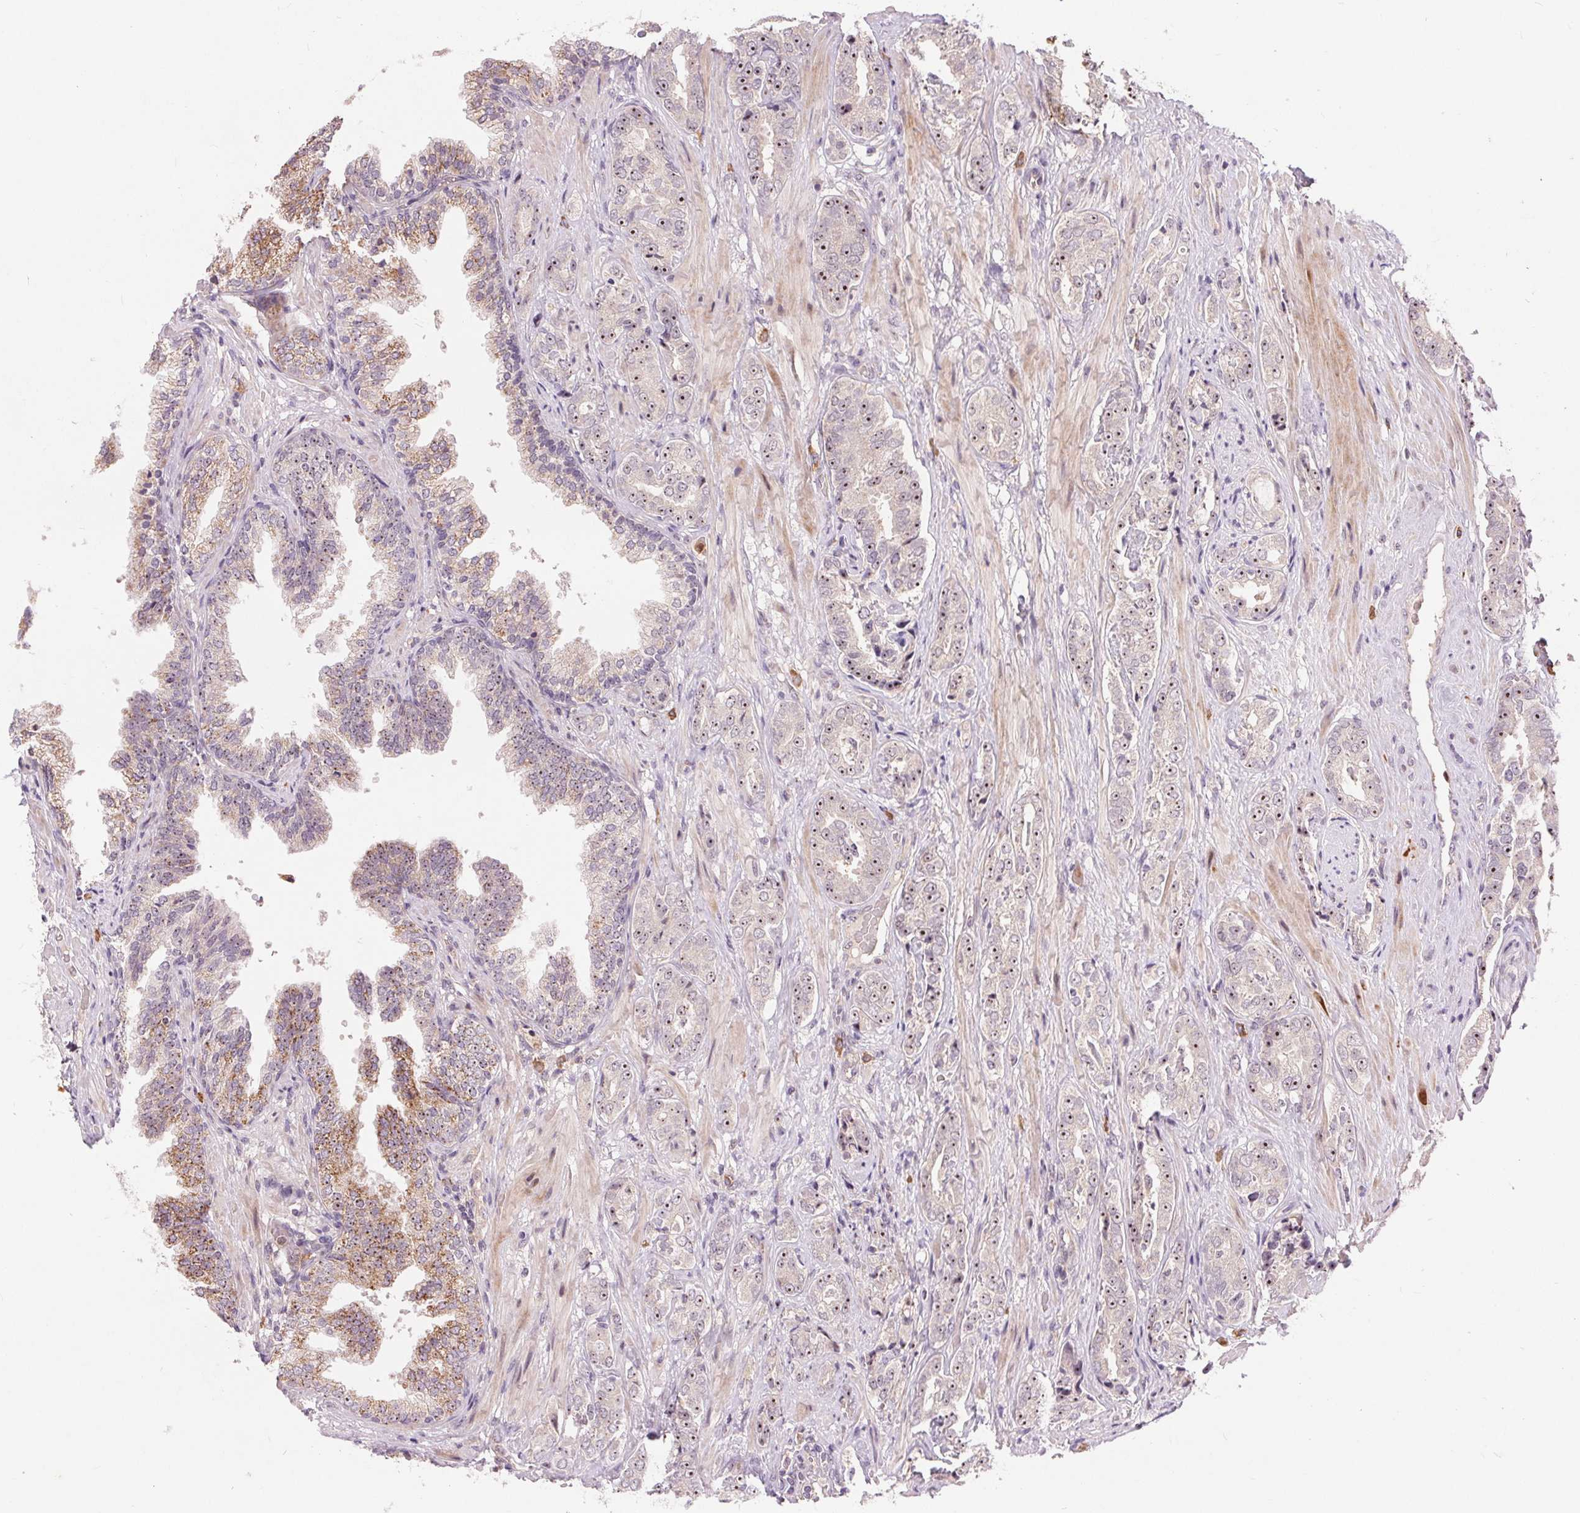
{"staining": {"intensity": "negative", "quantity": "none", "location": "none"}, "tissue": "prostate cancer", "cell_type": "Tumor cells", "image_type": "cancer", "snomed": [{"axis": "morphology", "description": "Adenocarcinoma, High grade"}, {"axis": "topography", "description": "Prostate"}], "caption": "An immunohistochemistry image of prostate adenocarcinoma (high-grade) is shown. There is no staining in tumor cells of prostate adenocarcinoma (high-grade).", "gene": "RANBP3L", "patient": {"sex": "male", "age": 71}}